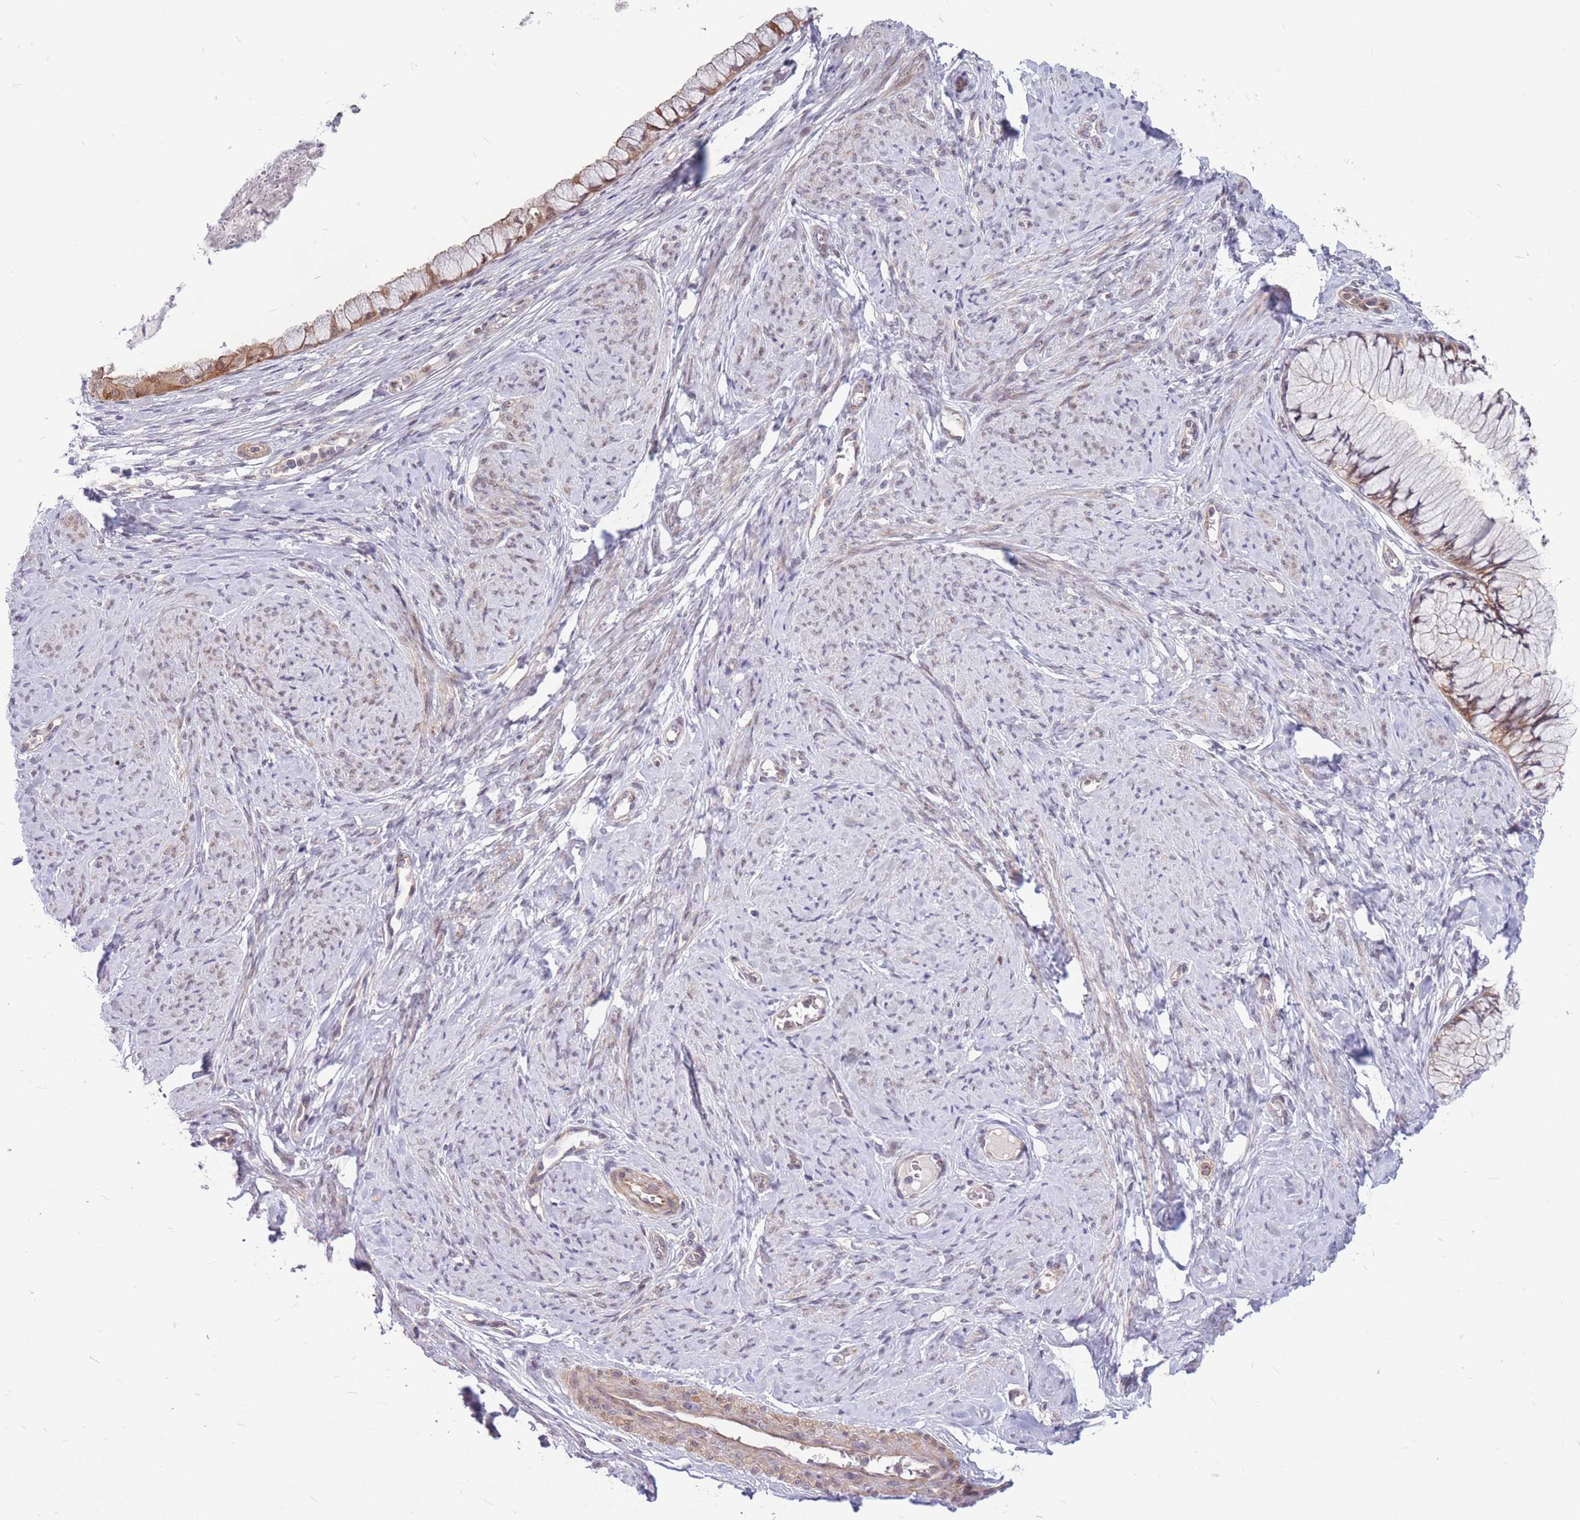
{"staining": {"intensity": "moderate", "quantity": ">75%", "location": "cytoplasmic/membranous,nuclear"}, "tissue": "cervix", "cell_type": "Glandular cells", "image_type": "normal", "snomed": [{"axis": "morphology", "description": "Normal tissue, NOS"}, {"axis": "topography", "description": "Cervix"}], "caption": "Immunohistochemical staining of unremarkable human cervix reveals >75% levels of moderate cytoplasmic/membranous,nuclear protein expression in approximately >75% of glandular cells.", "gene": "TCF20", "patient": {"sex": "female", "age": 42}}